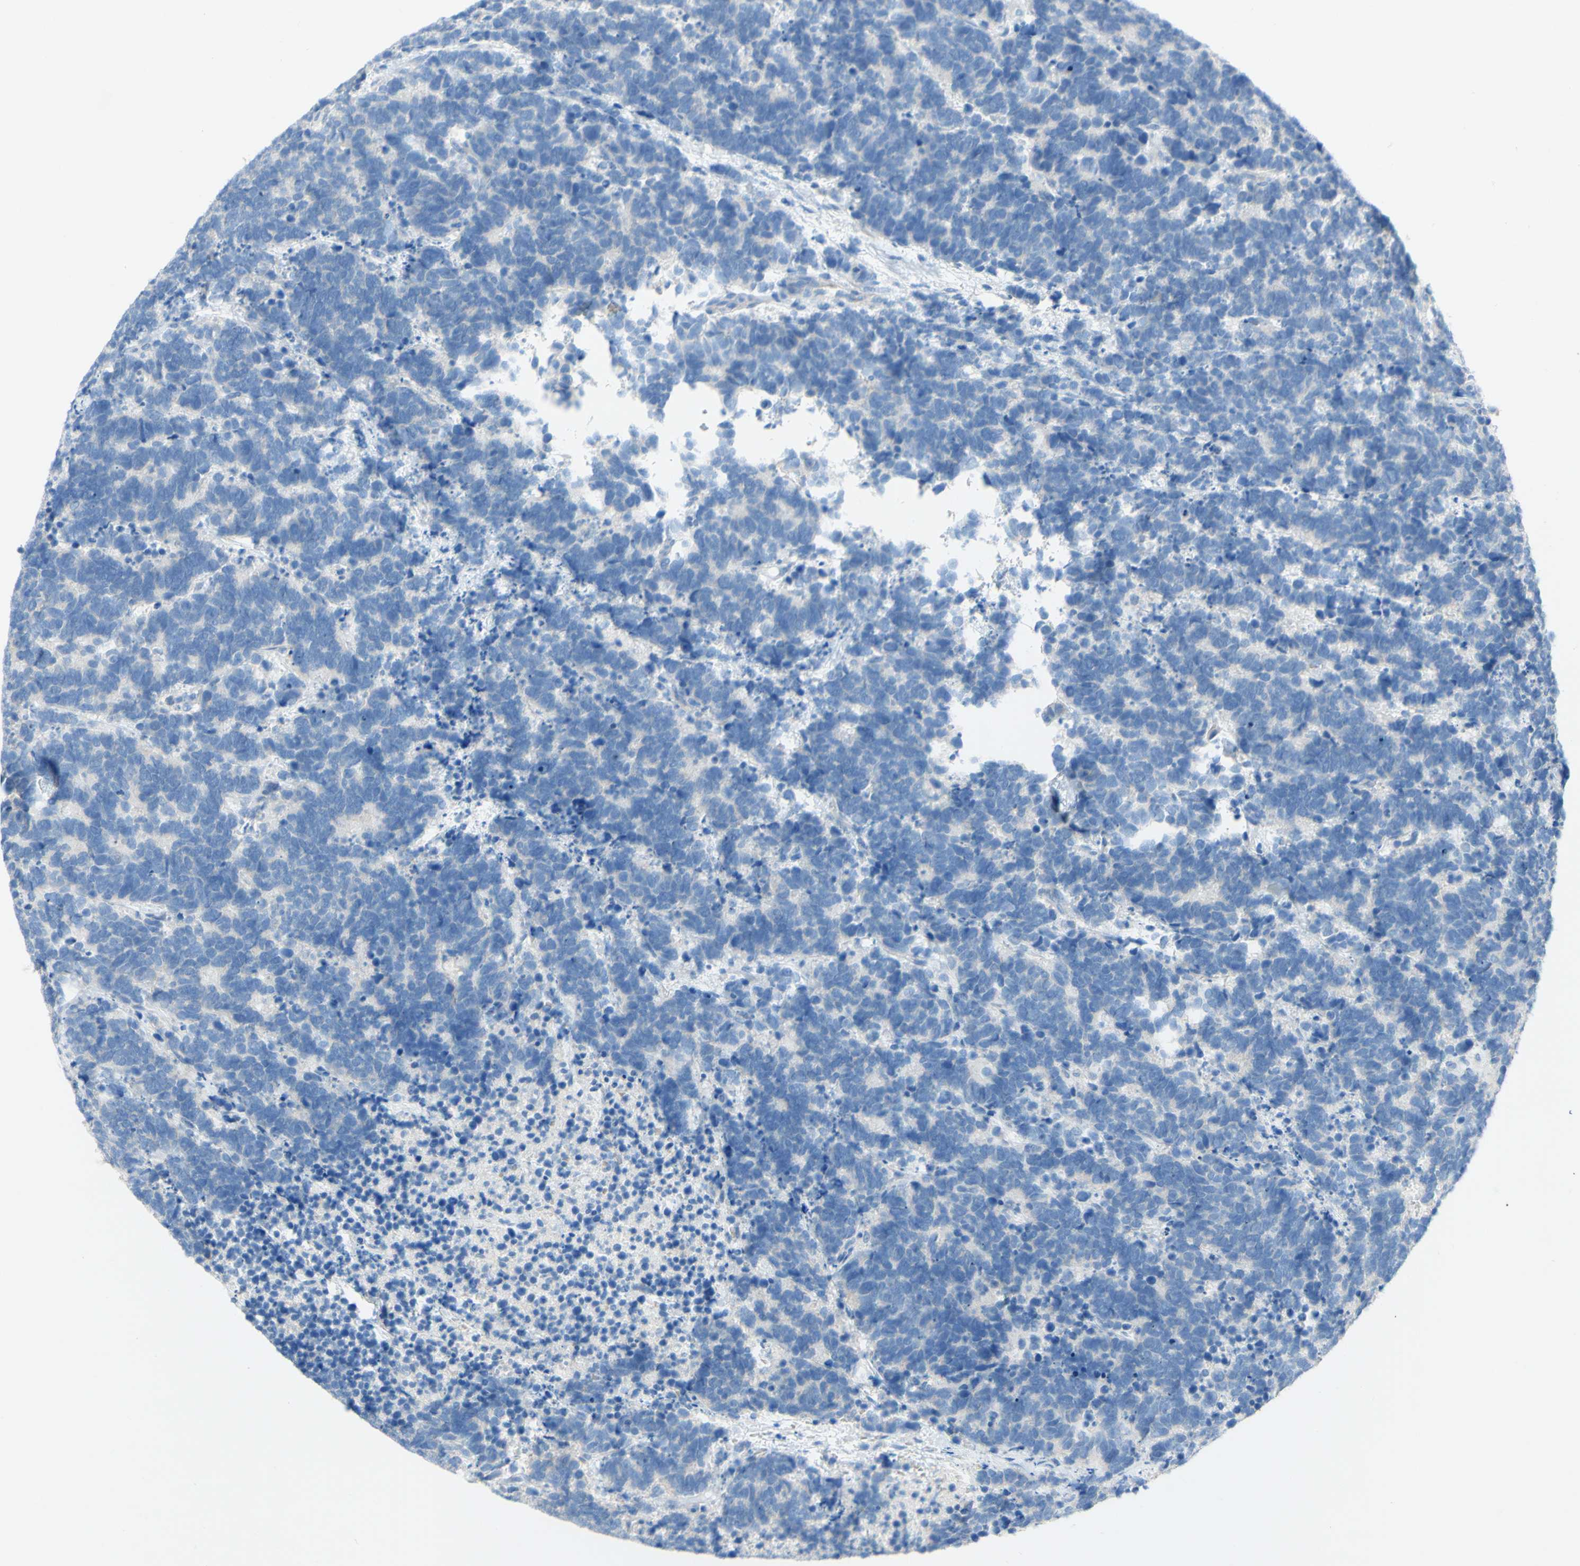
{"staining": {"intensity": "negative", "quantity": "none", "location": "none"}, "tissue": "carcinoid", "cell_type": "Tumor cells", "image_type": "cancer", "snomed": [{"axis": "morphology", "description": "Carcinoma, NOS"}, {"axis": "morphology", "description": "Carcinoid, malignant, NOS"}, {"axis": "topography", "description": "Urinary bladder"}], "caption": "Immunohistochemistry (IHC) histopathology image of human carcinoid stained for a protein (brown), which shows no positivity in tumor cells.", "gene": "ACADL", "patient": {"sex": "male", "age": 57}}